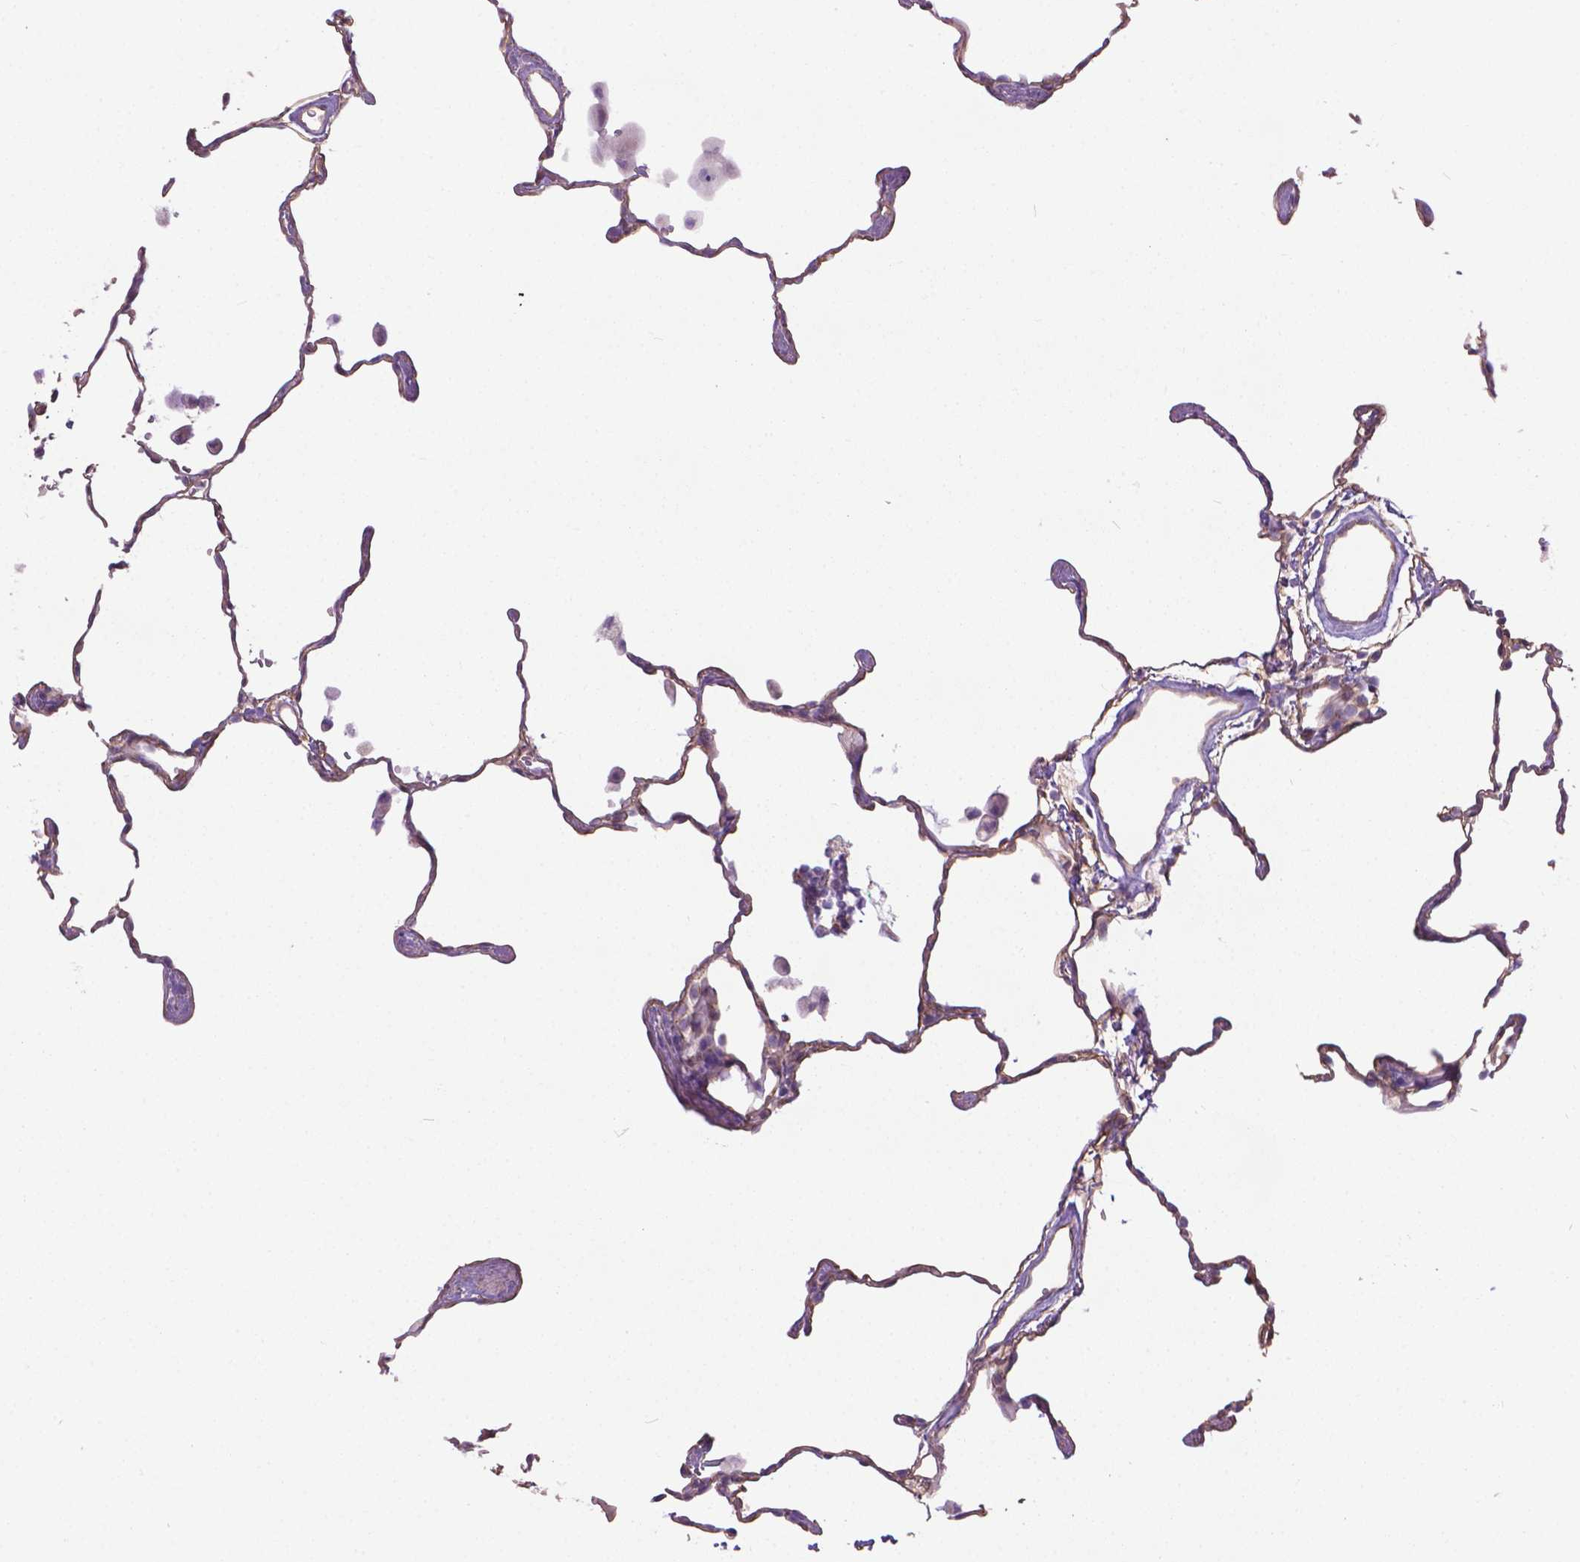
{"staining": {"intensity": "weak", "quantity": "<25%", "location": "cytoplasmic/membranous"}, "tissue": "lung", "cell_type": "Alveolar cells", "image_type": "normal", "snomed": [{"axis": "morphology", "description": "Normal tissue, NOS"}, {"axis": "topography", "description": "Lung"}], "caption": "This micrograph is of normal lung stained with immunohistochemistry (IHC) to label a protein in brown with the nuclei are counter-stained blue. There is no staining in alveolar cells.", "gene": "TENT5A", "patient": {"sex": "female", "age": 47}}